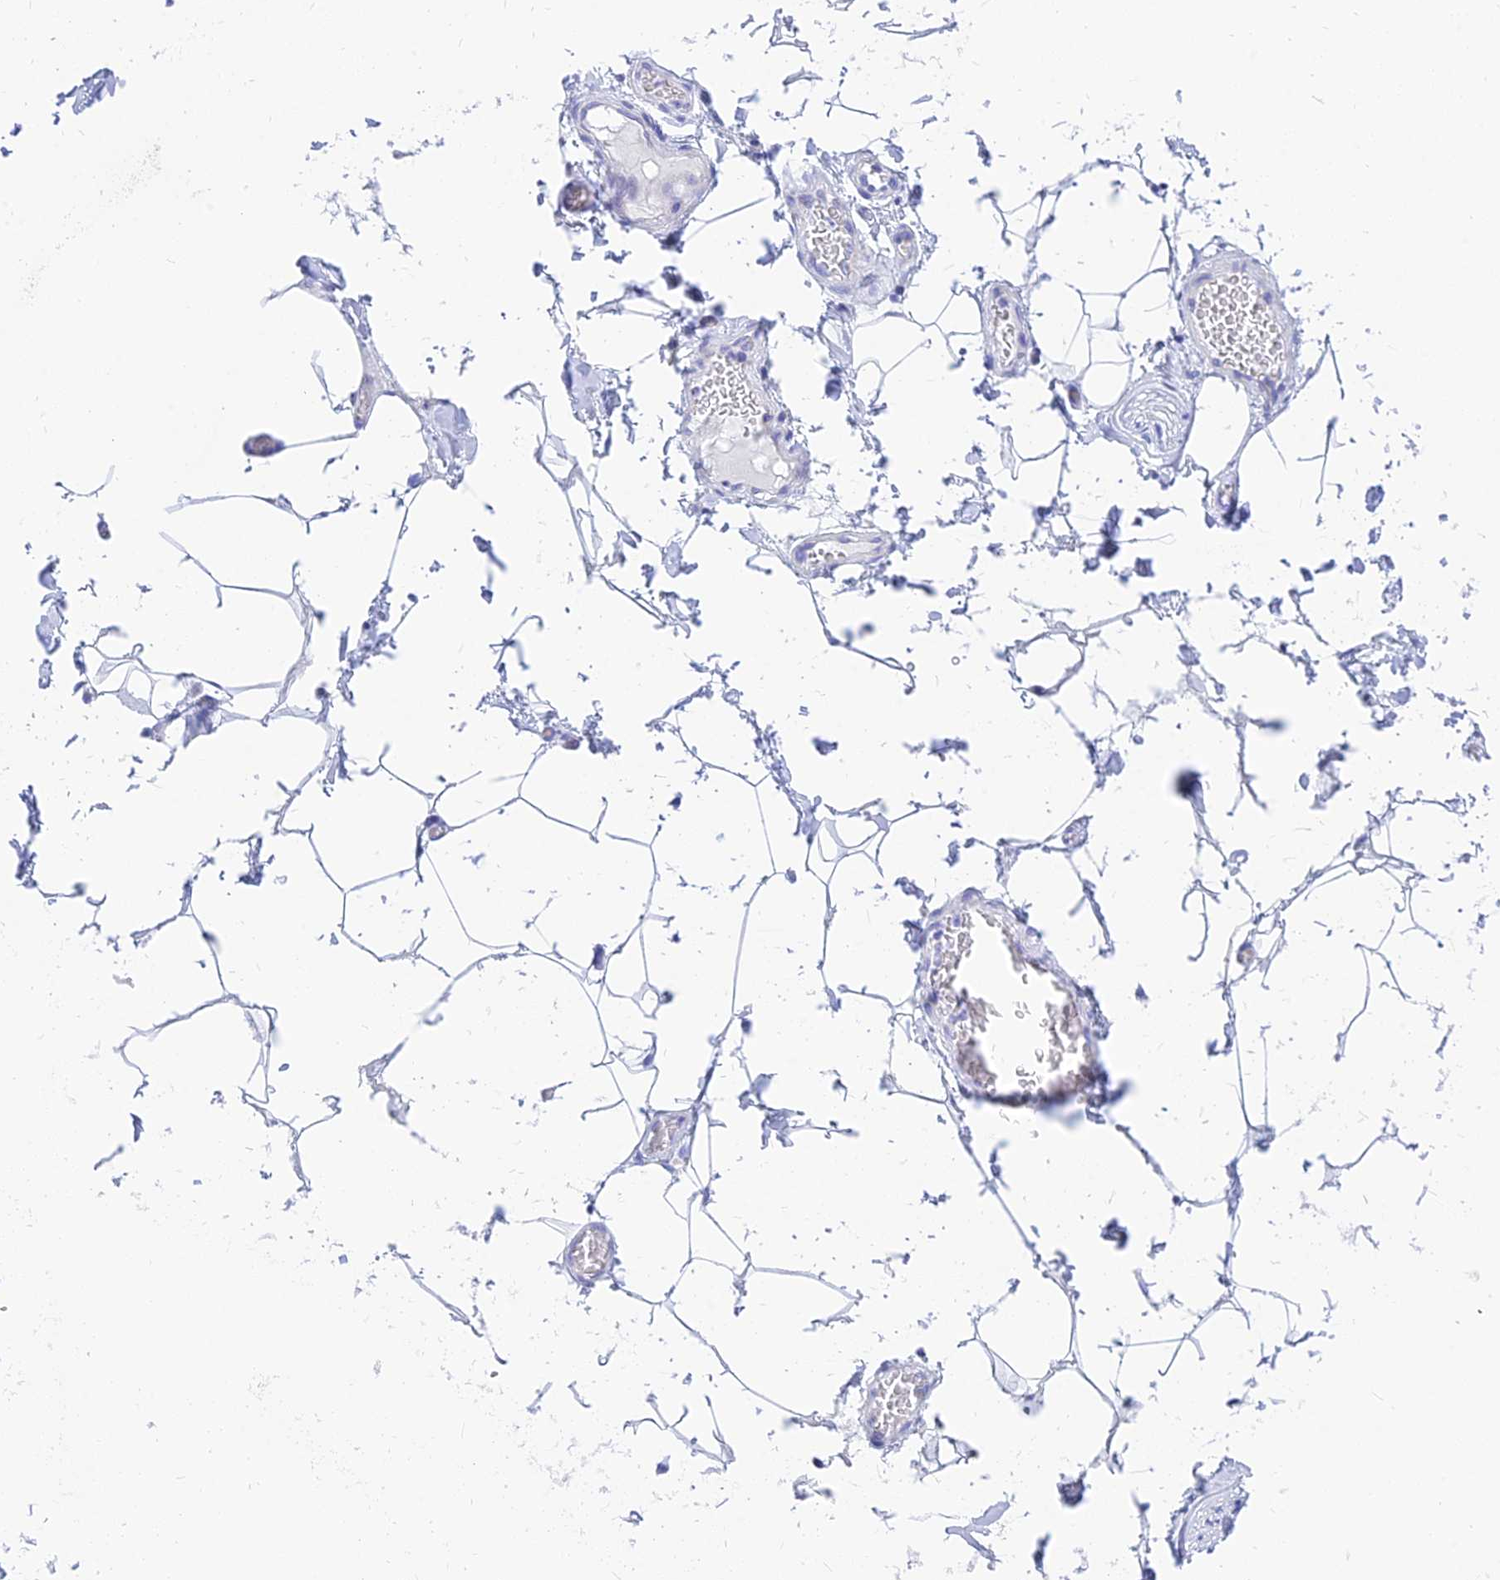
{"staining": {"intensity": "negative", "quantity": "none", "location": "none"}, "tissue": "adipose tissue", "cell_type": "Adipocytes", "image_type": "normal", "snomed": [{"axis": "morphology", "description": "Normal tissue, NOS"}, {"axis": "topography", "description": "Soft tissue"}, {"axis": "topography", "description": "Adipose tissue"}, {"axis": "topography", "description": "Vascular tissue"}, {"axis": "topography", "description": "Peripheral nerve tissue"}], "caption": "Immunohistochemistry (IHC) micrograph of unremarkable adipose tissue: human adipose tissue stained with DAB (3,3'-diaminobenzidine) displays no significant protein expression in adipocytes.", "gene": "CNOT6", "patient": {"sex": "male", "age": 46}}